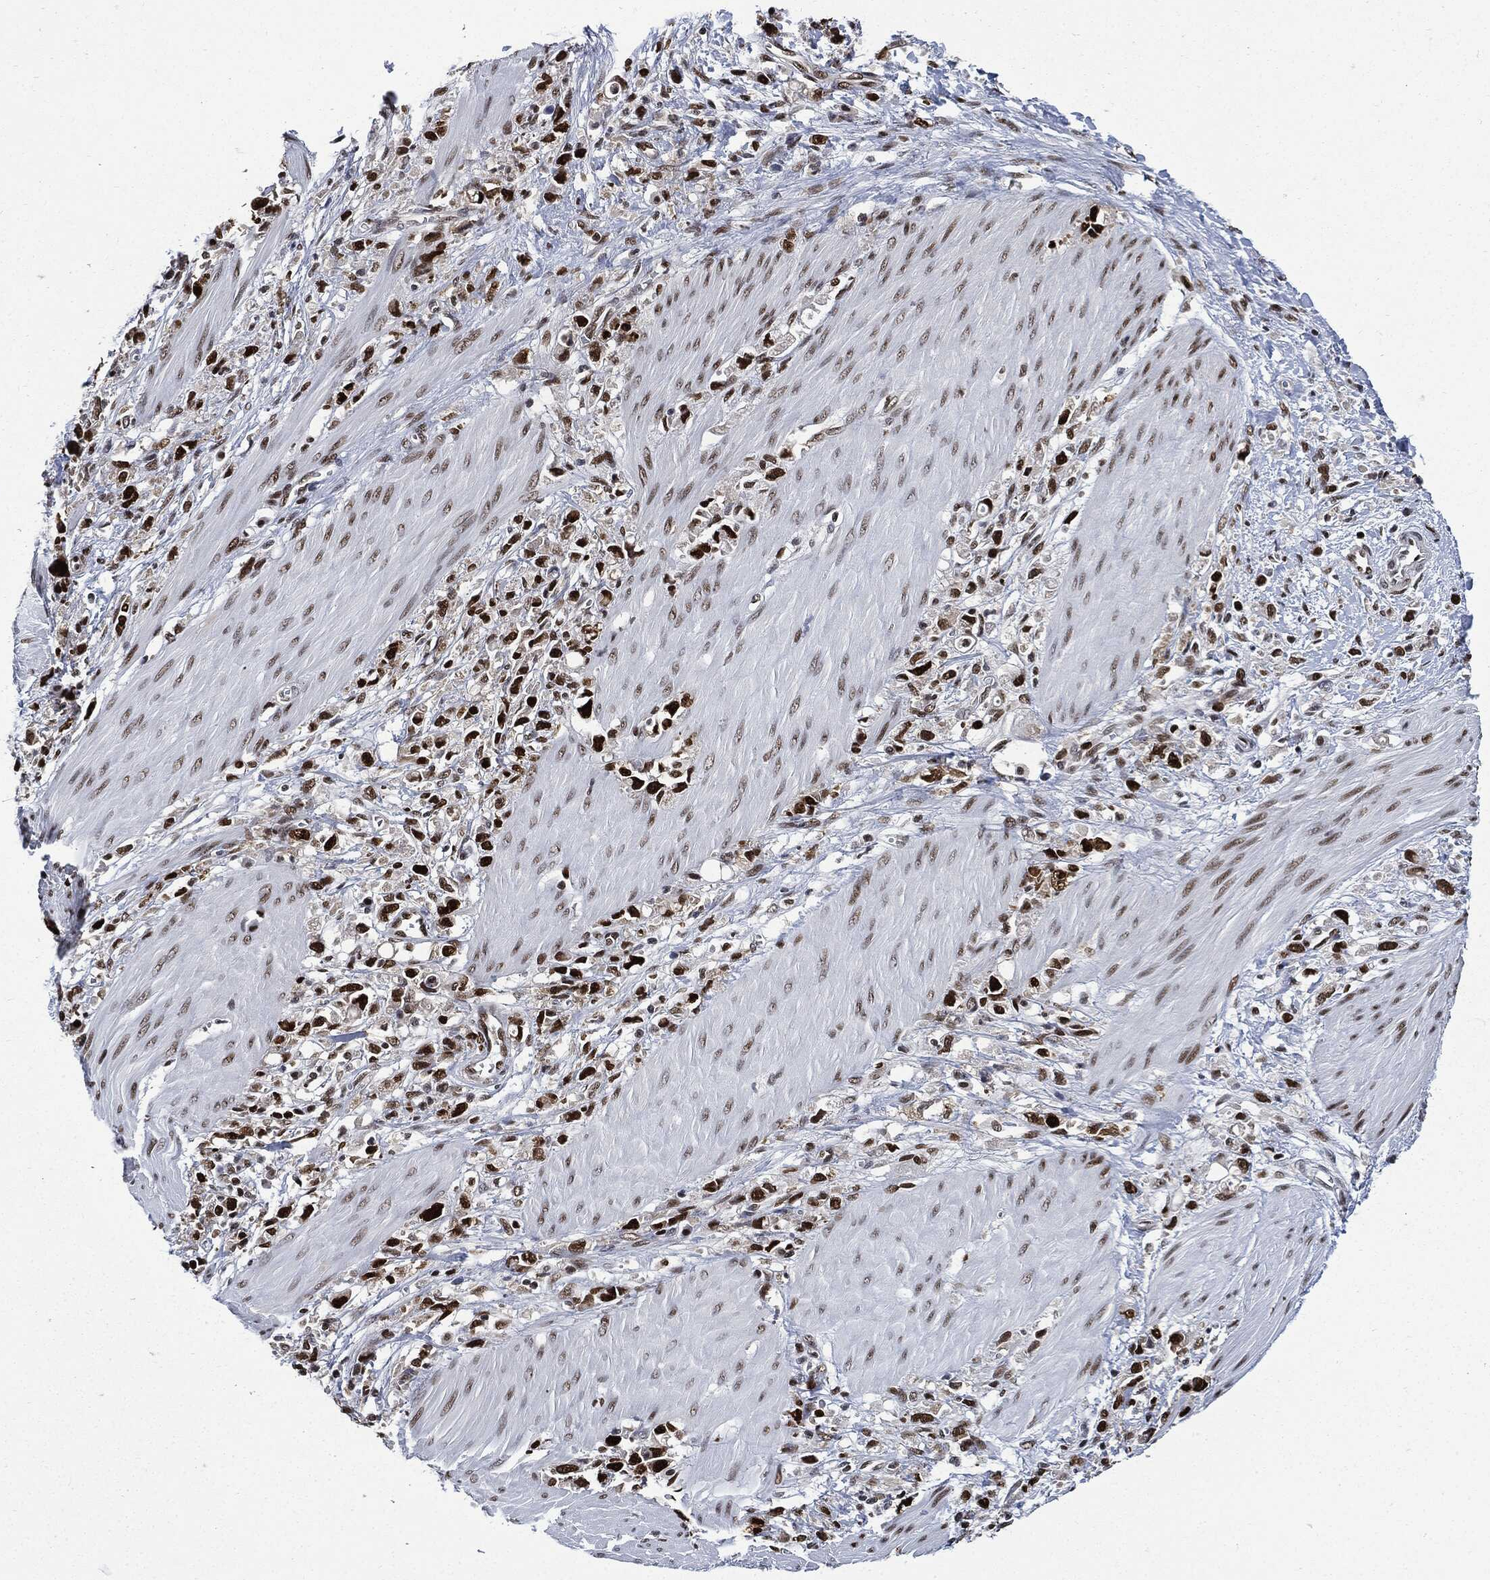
{"staining": {"intensity": "strong", "quantity": ">75%", "location": "nuclear"}, "tissue": "stomach cancer", "cell_type": "Tumor cells", "image_type": "cancer", "snomed": [{"axis": "morphology", "description": "Adenocarcinoma, NOS"}, {"axis": "topography", "description": "Stomach"}], "caption": "A brown stain shows strong nuclear expression of a protein in human stomach cancer tumor cells. The staining is performed using DAB brown chromogen to label protein expression. The nuclei are counter-stained blue using hematoxylin.", "gene": "PCNA", "patient": {"sex": "female", "age": 59}}